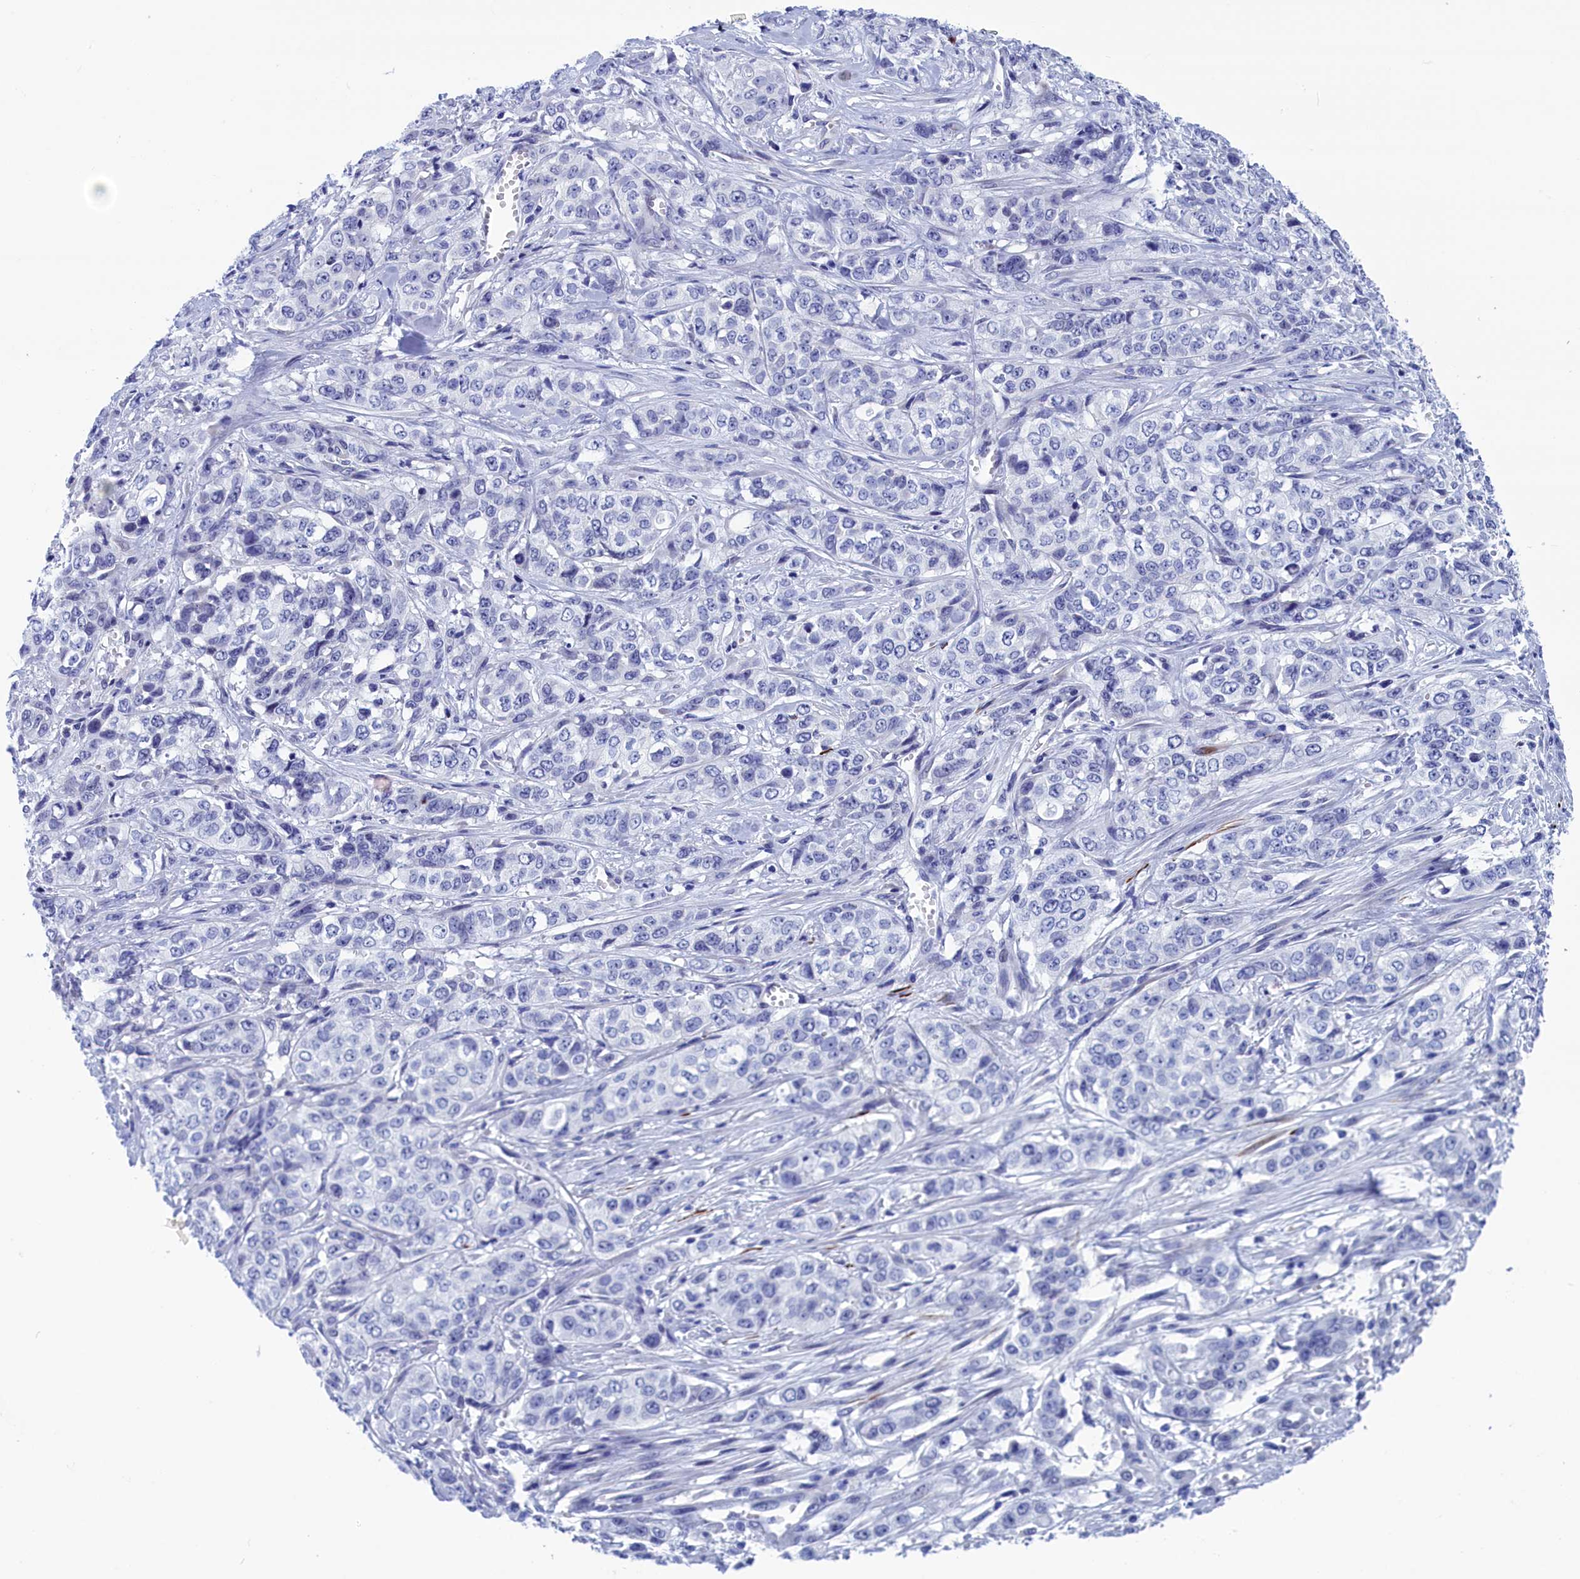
{"staining": {"intensity": "negative", "quantity": "none", "location": "none"}, "tissue": "stomach cancer", "cell_type": "Tumor cells", "image_type": "cancer", "snomed": [{"axis": "morphology", "description": "Adenocarcinoma, NOS"}, {"axis": "topography", "description": "Stomach, upper"}], "caption": "A photomicrograph of stomach cancer stained for a protein reveals no brown staining in tumor cells.", "gene": "WDR83", "patient": {"sex": "male", "age": 62}}